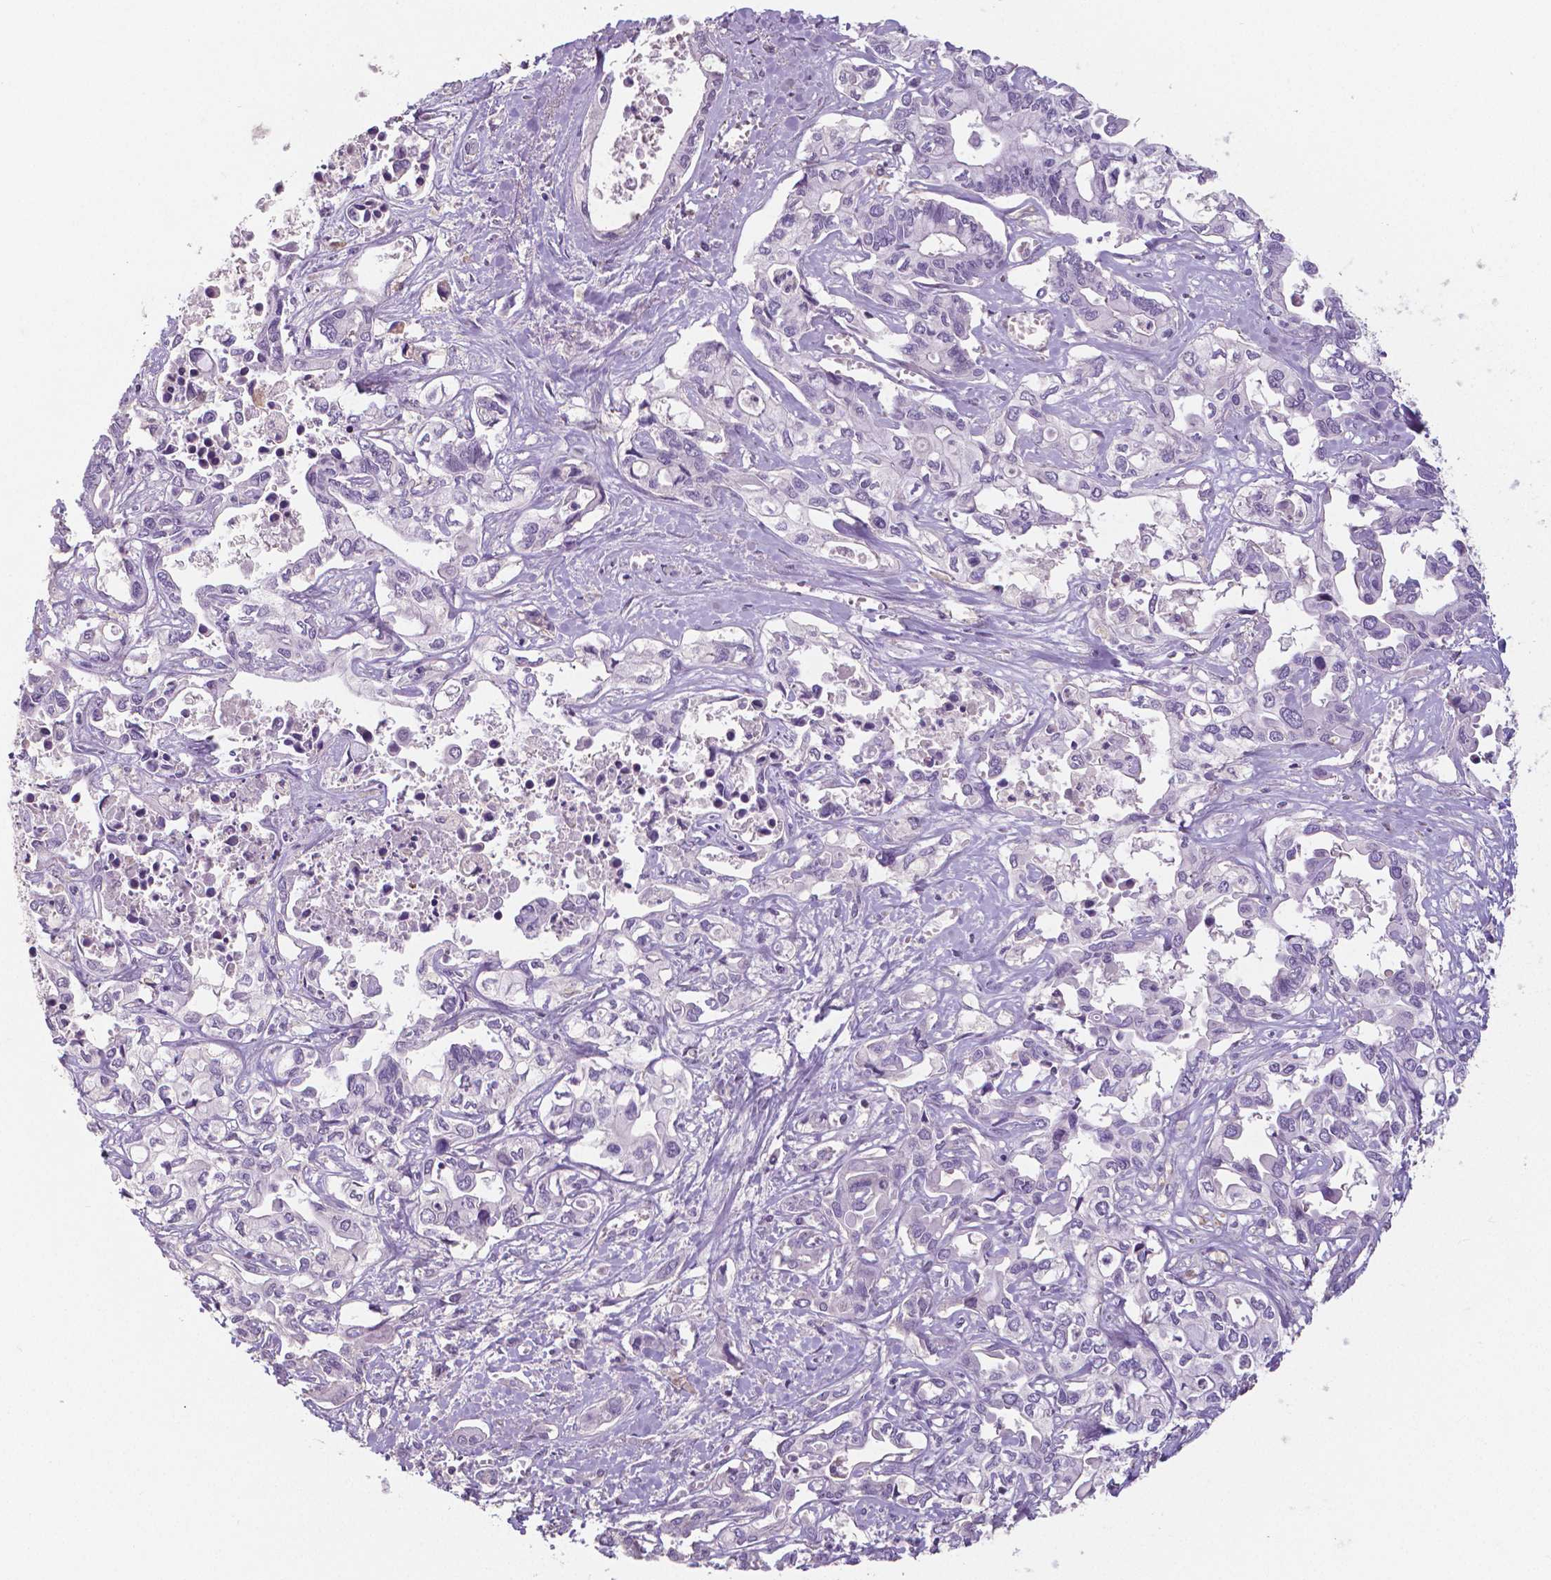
{"staining": {"intensity": "negative", "quantity": "none", "location": "none"}, "tissue": "liver cancer", "cell_type": "Tumor cells", "image_type": "cancer", "snomed": [{"axis": "morphology", "description": "Cholangiocarcinoma"}, {"axis": "topography", "description": "Liver"}], "caption": "High magnification brightfield microscopy of liver cholangiocarcinoma stained with DAB (brown) and counterstained with hematoxylin (blue): tumor cells show no significant staining.", "gene": "CRMP1", "patient": {"sex": "female", "age": 64}}